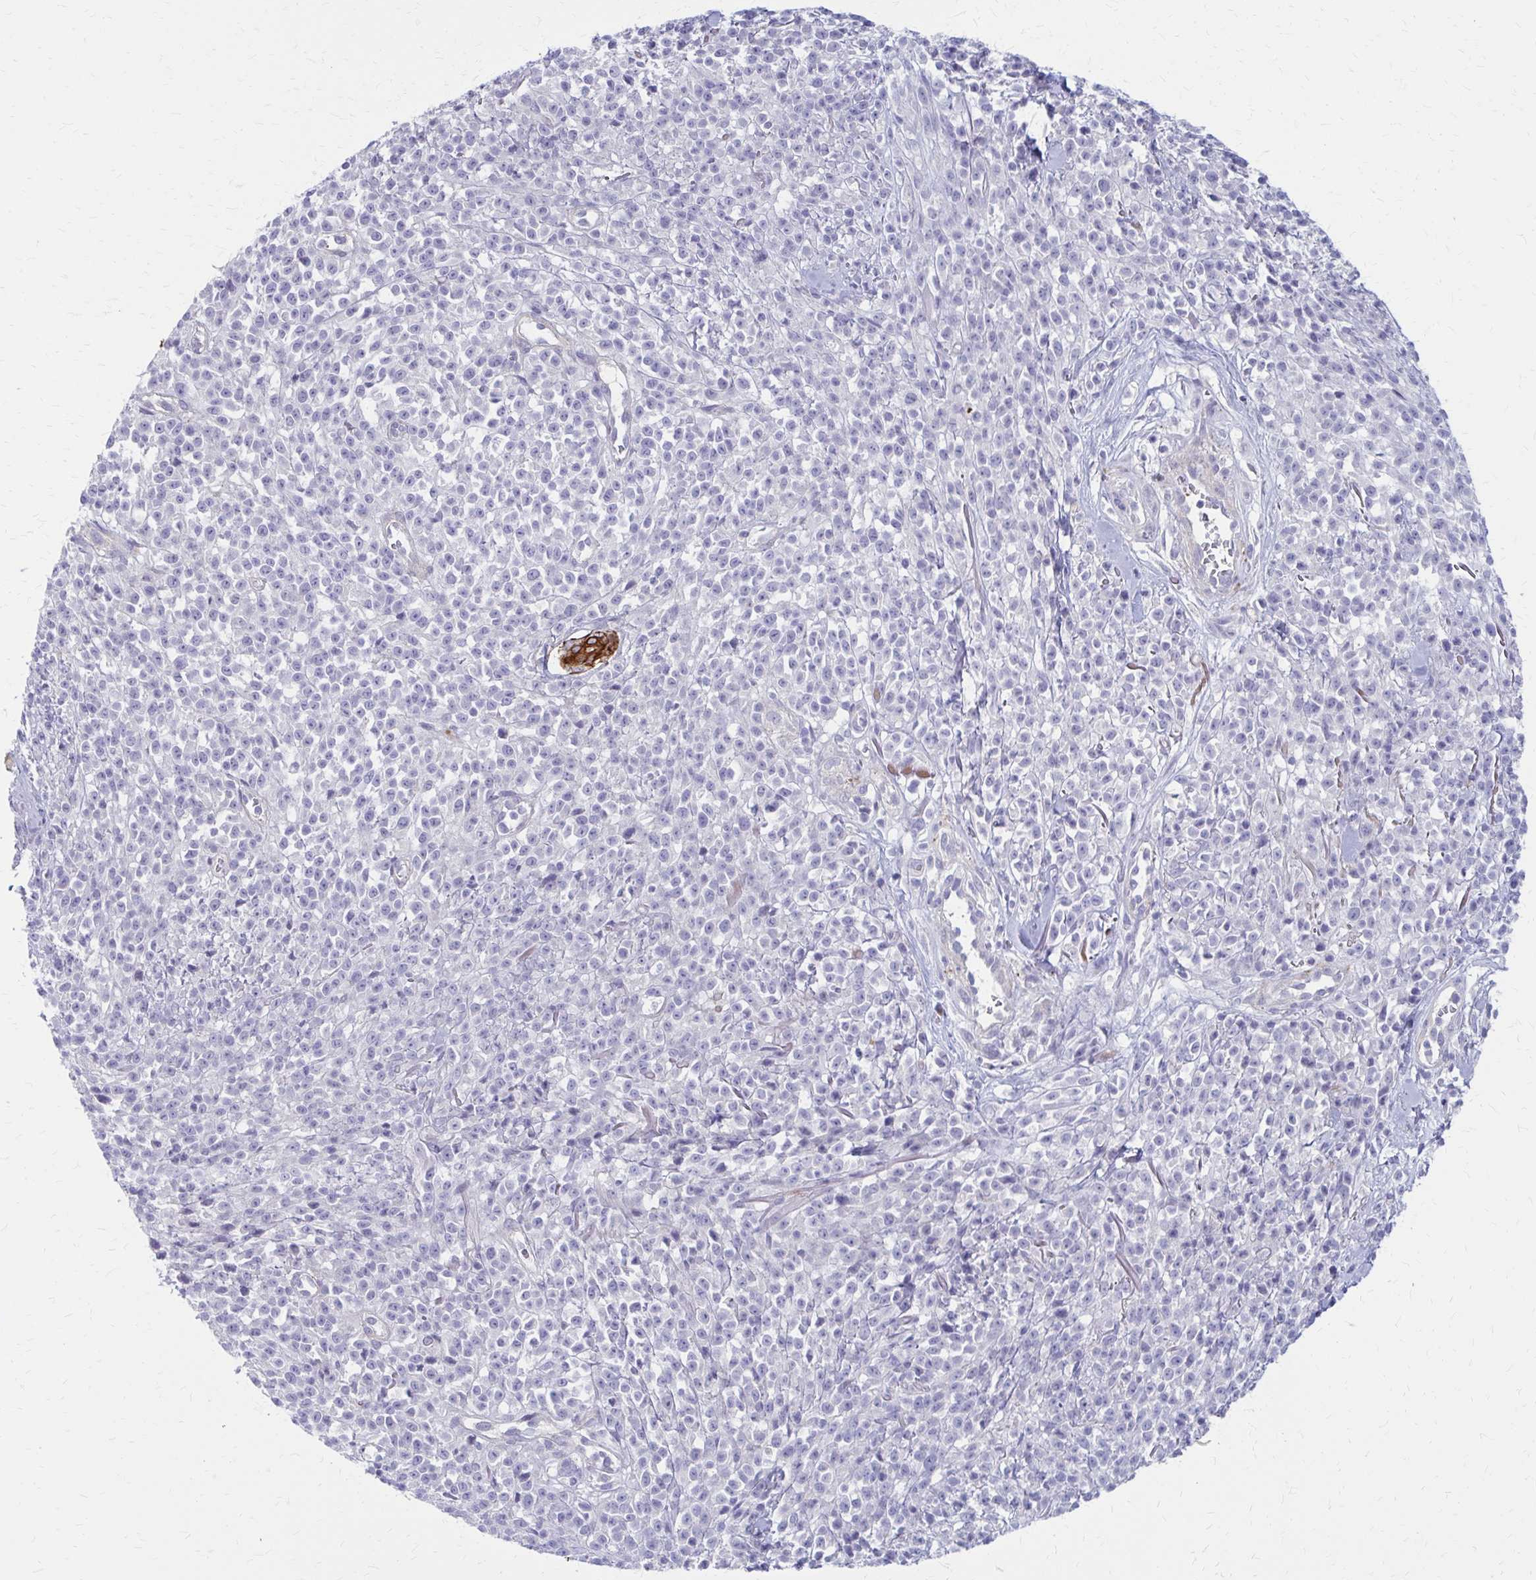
{"staining": {"intensity": "negative", "quantity": "none", "location": "none"}, "tissue": "melanoma", "cell_type": "Tumor cells", "image_type": "cancer", "snomed": [{"axis": "morphology", "description": "Malignant melanoma, NOS"}, {"axis": "topography", "description": "Skin"}, {"axis": "topography", "description": "Skin of trunk"}], "caption": "This is a histopathology image of immunohistochemistry staining of malignant melanoma, which shows no expression in tumor cells.", "gene": "GLYATL2", "patient": {"sex": "male", "age": 74}}